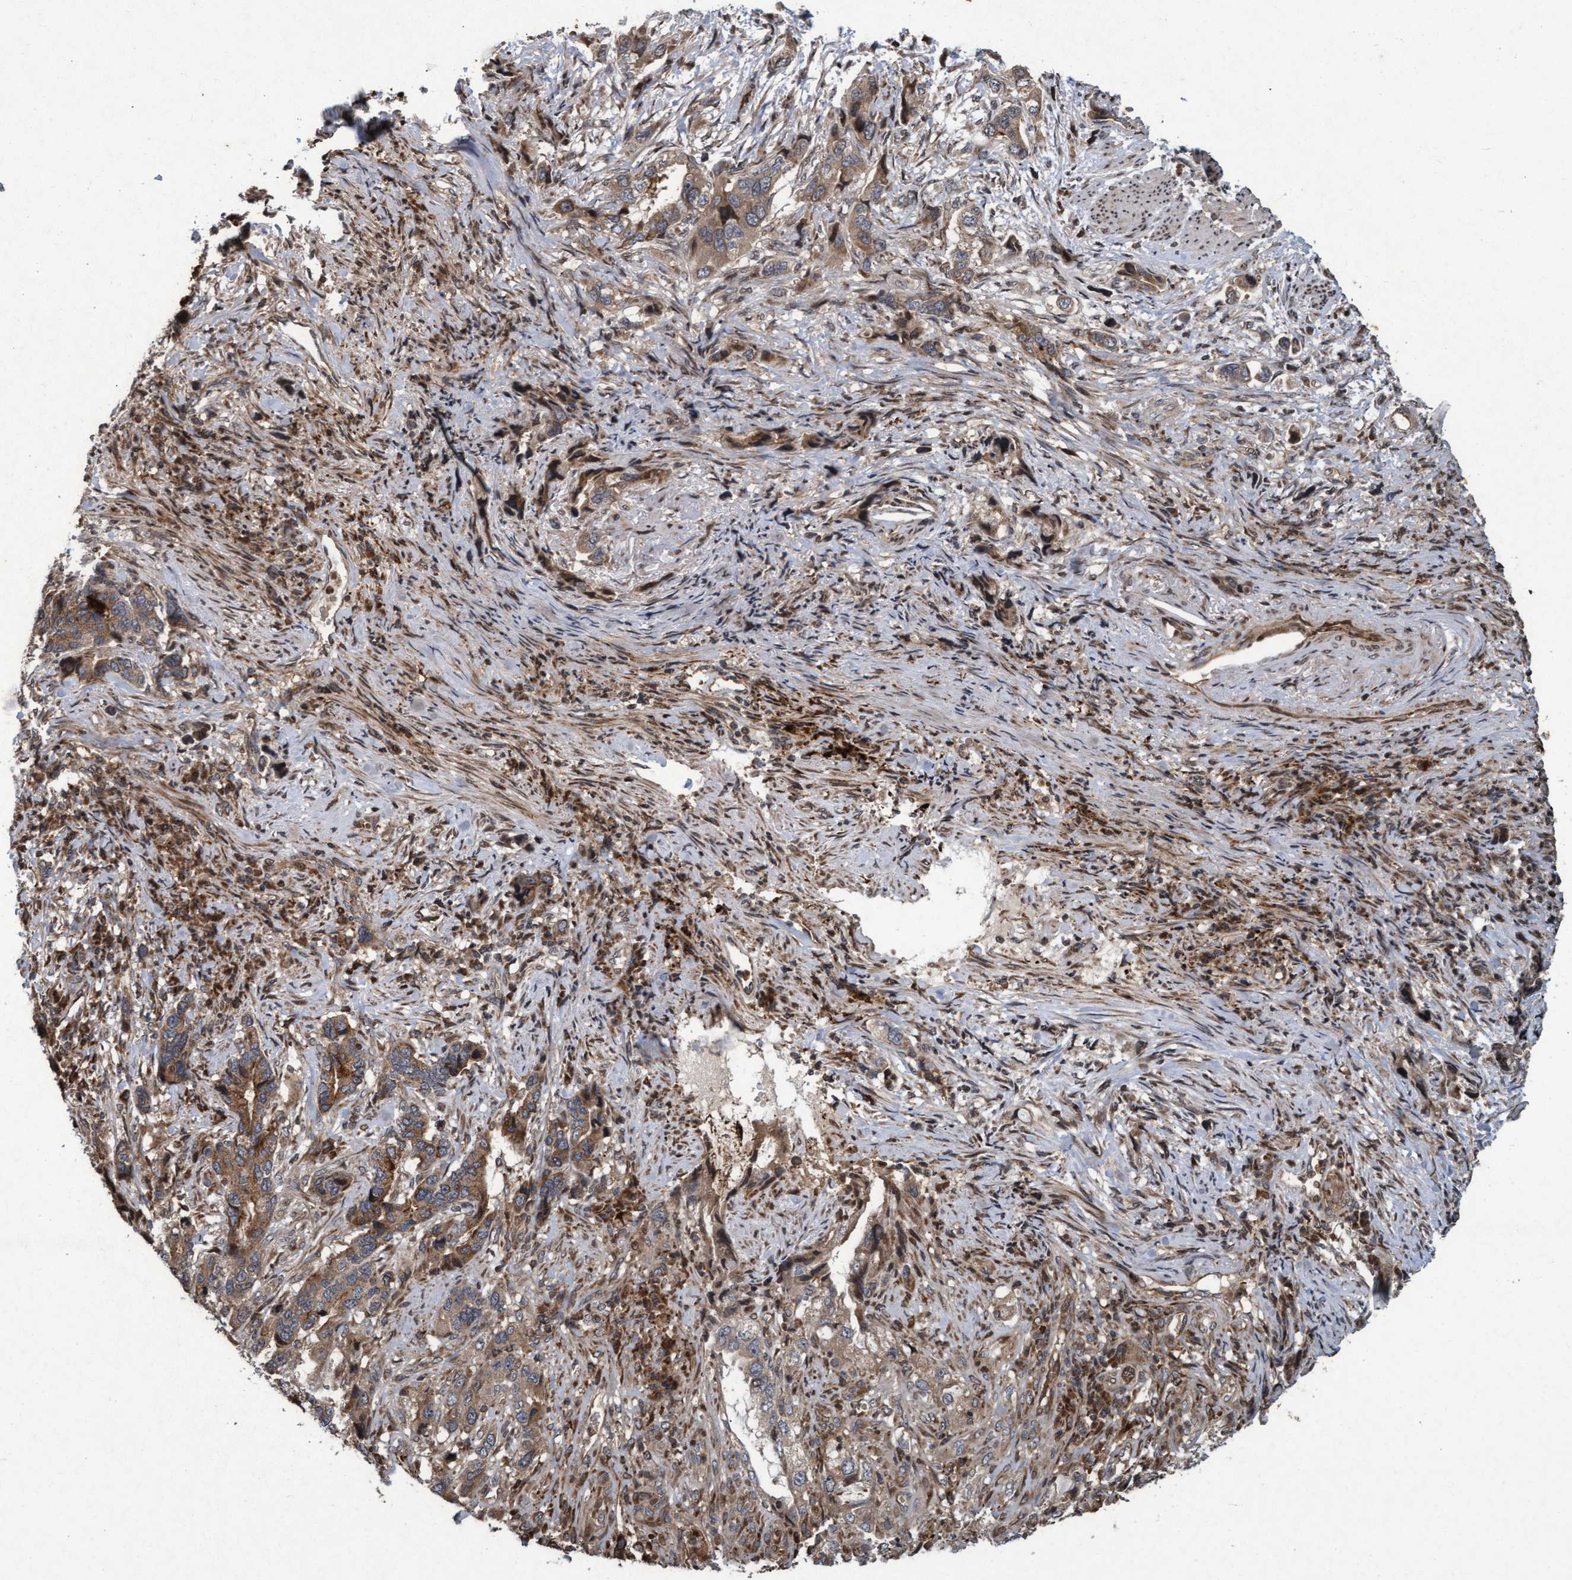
{"staining": {"intensity": "moderate", "quantity": ">75%", "location": "cytoplasmic/membranous"}, "tissue": "stomach cancer", "cell_type": "Tumor cells", "image_type": "cancer", "snomed": [{"axis": "morphology", "description": "Adenocarcinoma, NOS"}, {"axis": "topography", "description": "Stomach, lower"}], "caption": "Moderate cytoplasmic/membranous protein positivity is seen in about >75% of tumor cells in stomach adenocarcinoma.", "gene": "KCNC2", "patient": {"sex": "female", "age": 93}}